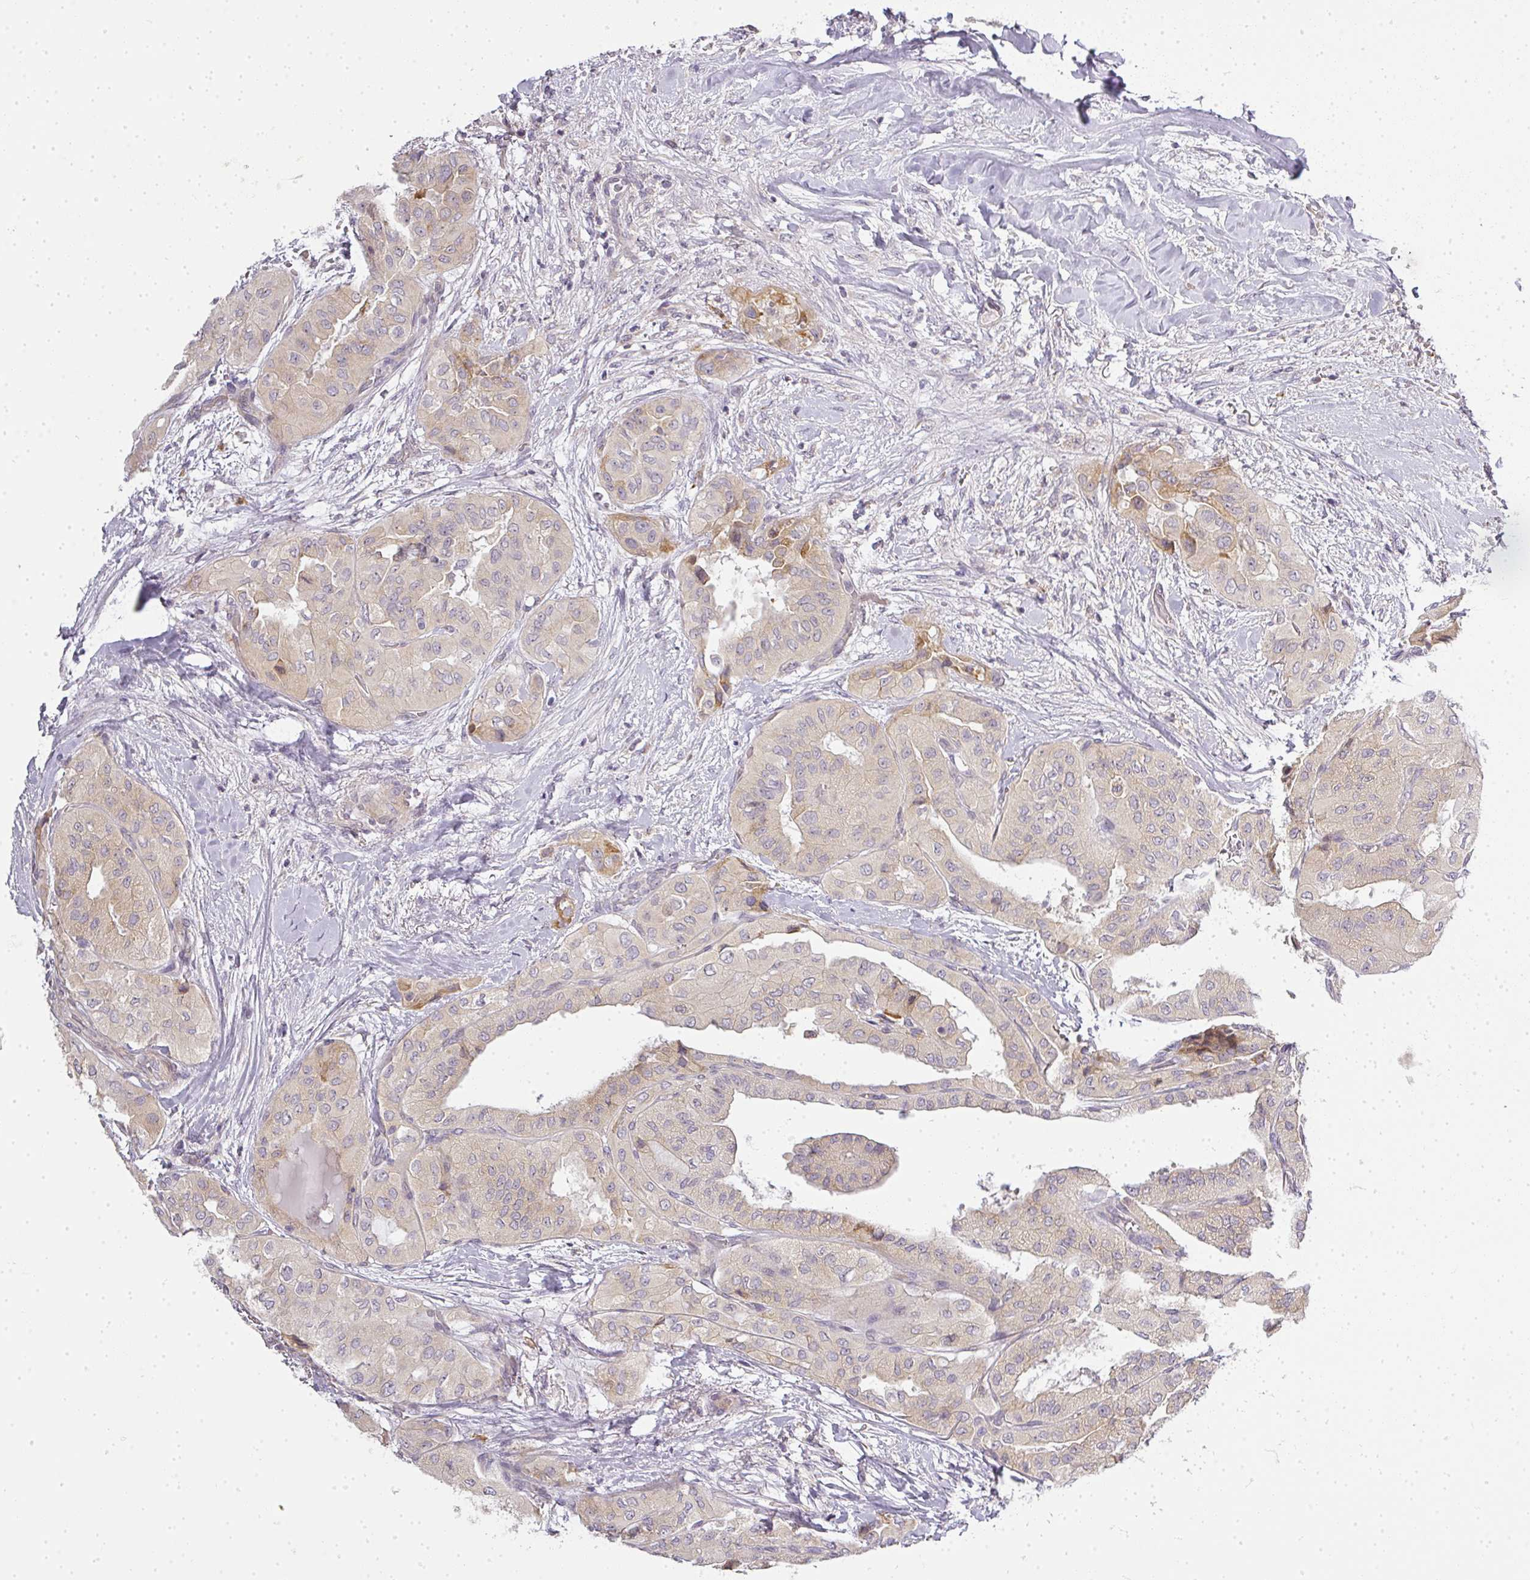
{"staining": {"intensity": "weak", "quantity": "<25%", "location": "cytoplasmic/membranous"}, "tissue": "thyroid cancer", "cell_type": "Tumor cells", "image_type": "cancer", "snomed": [{"axis": "morphology", "description": "Papillary adenocarcinoma, NOS"}, {"axis": "topography", "description": "Thyroid gland"}], "caption": "The image exhibits no significant positivity in tumor cells of thyroid cancer. Nuclei are stained in blue.", "gene": "MED19", "patient": {"sex": "female", "age": 59}}